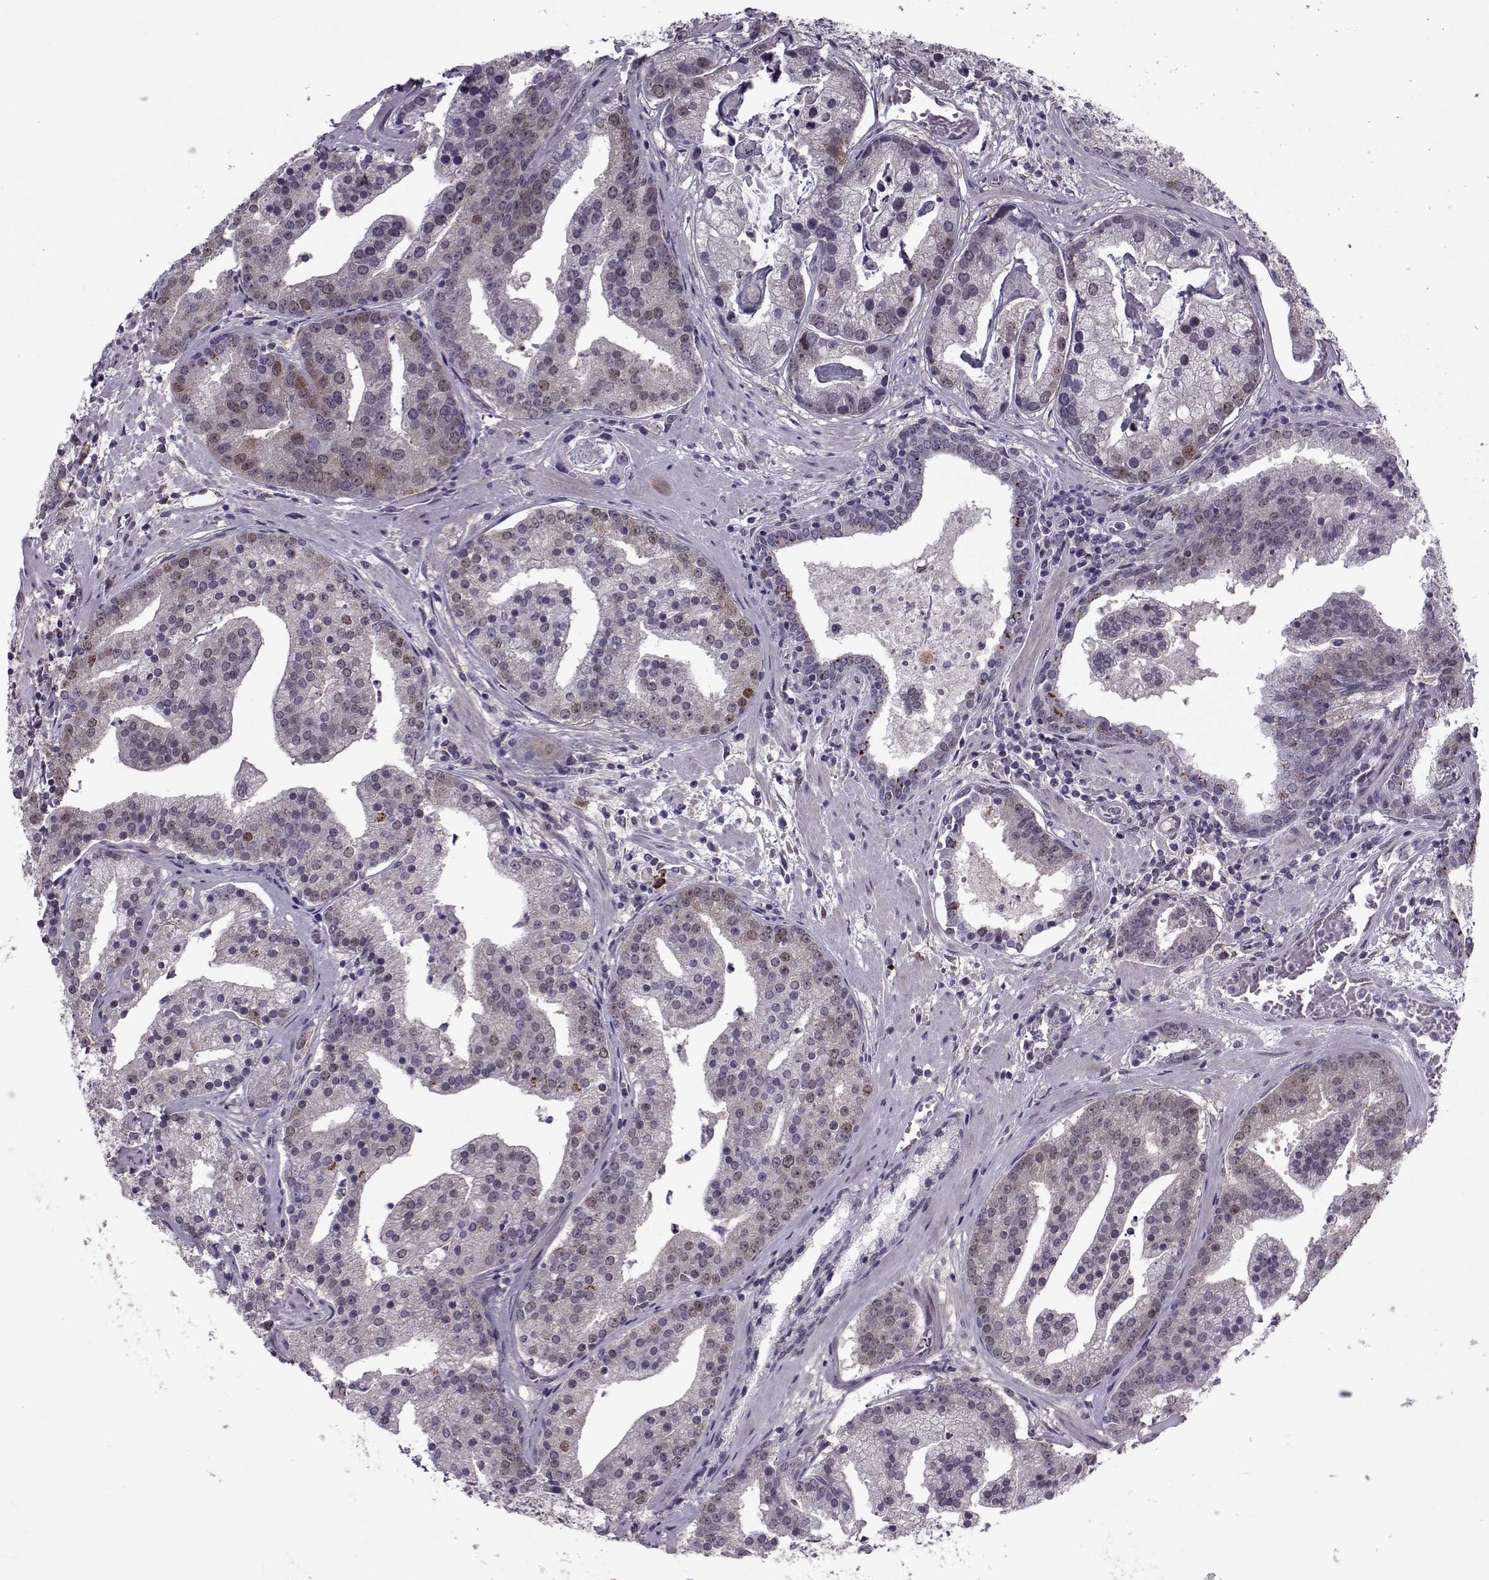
{"staining": {"intensity": "weak", "quantity": "<25%", "location": "cytoplasmic/membranous,nuclear"}, "tissue": "prostate cancer", "cell_type": "Tumor cells", "image_type": "cancer", "snomed": [{"axis": "morphology", "description": "Adenocarcinoma, NOS"}, {"axis": "topography", "description": "Prostate and seminal vesicle, NOS"}, {"axis": "topography", "description": "Prostate"}], "caption": "An image of human prostate adenocarcinoma is negative for staining in tumor cells. Nuclei are stained in blue.", "gene": "CDK4", "patient": {"sex": "male", "age": 44}}